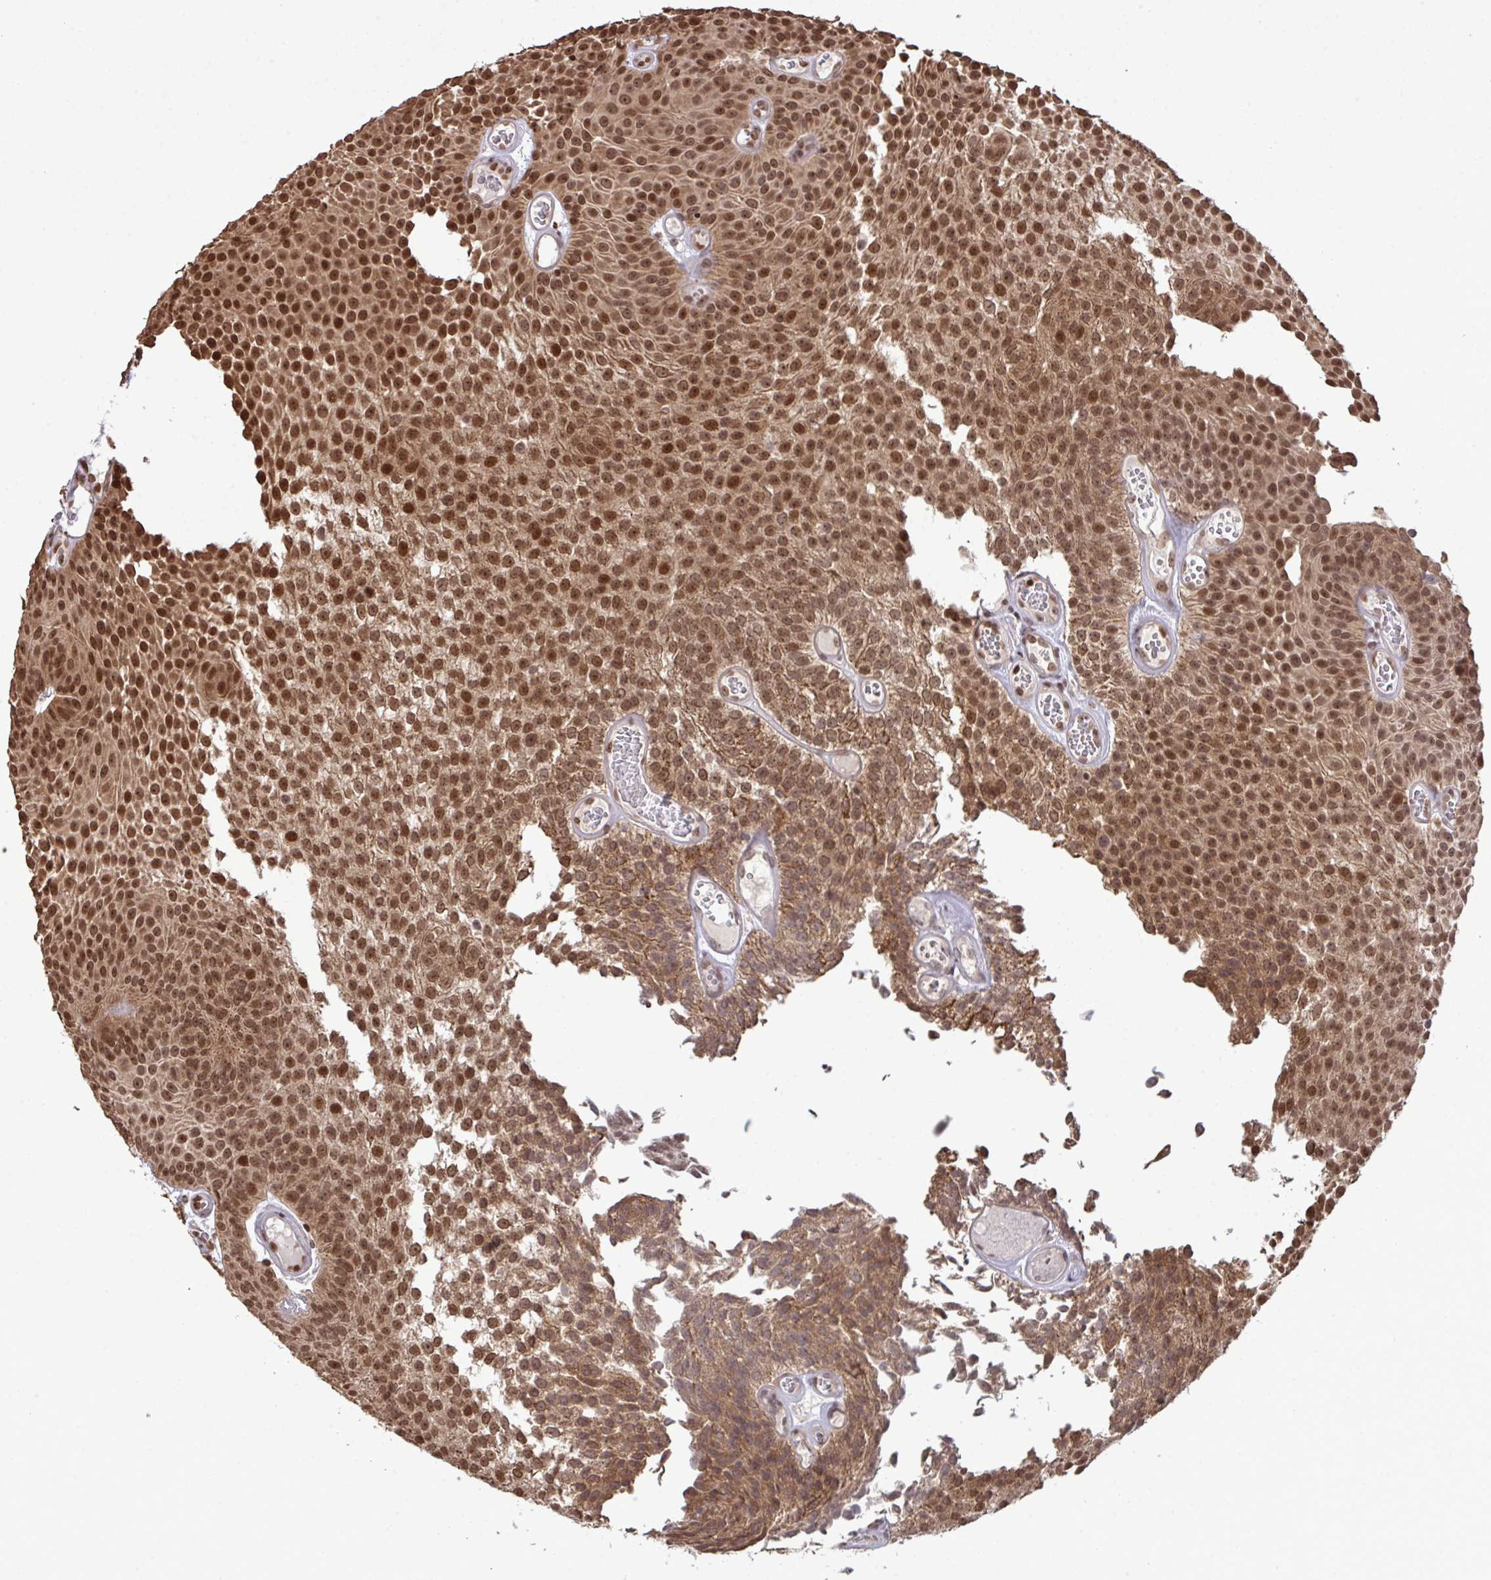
{"staining": {"intensity": "strong", "quantity": ">75%", "location": "cytoplasmic/membranous,nuclear"}, "tissue": "urothelial cancer", "cell_type": "Tumor cells", "image_type": "cancer", "snomed": [{"axis": "morphology", "description": "Urothelial carcinoma, Low grade"}, {"axis": "topography", "description": "Urinary bladder"}], "caption": "Strong cytoplasmic/membranous and nuclear expression for a protein is present in approximately >75% of tumor cells of urothelial carcinoma (low-grade) using immunohistochemistry (IHC).", "gene": "UXT", "patient": {"sex": "male", "age": 82}}